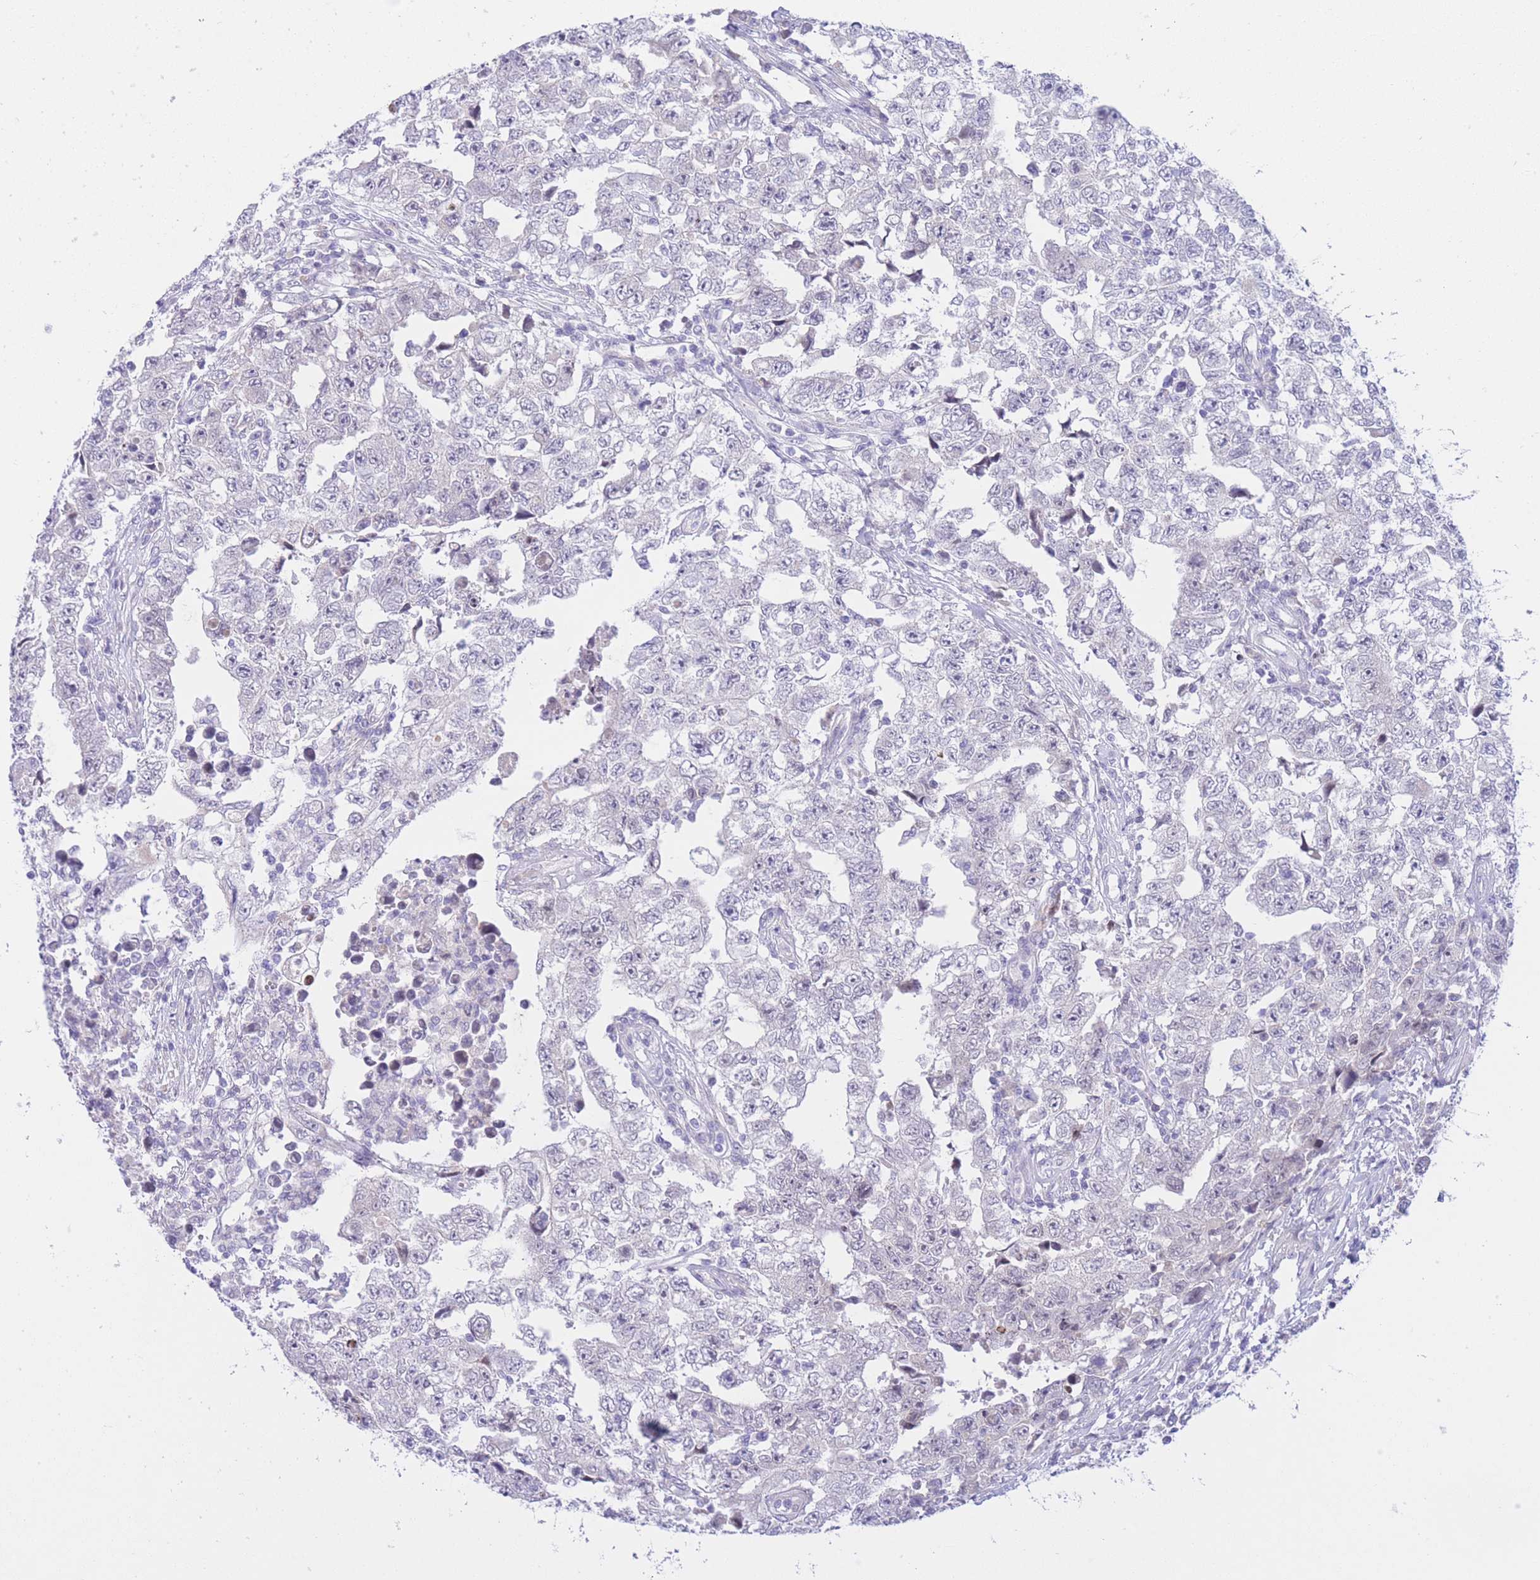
{"staining": {"intensity": "negative", "quantity": "none", "location": "none"}, "tissue": "testis cancer", "cell_type": "Tumor cells", "image_type": "cancer", "snomed": [{"axis": "morphology", "description": "Carcinoma, Embryonal, NOS"}, {"axis": "topography", "description": "Testis"}], "caption": "Tumor cells show no significant protein staining in testis cancer. The staining was performed using DAB (3,3'-diaminobenzidine) to visualize the protein expression in brown, while the nuclei were stained in blue with hematoxylin (Magnification: 20x).", "gene": "RPL39L", "patient": {"sex": "male", "age": 25}}